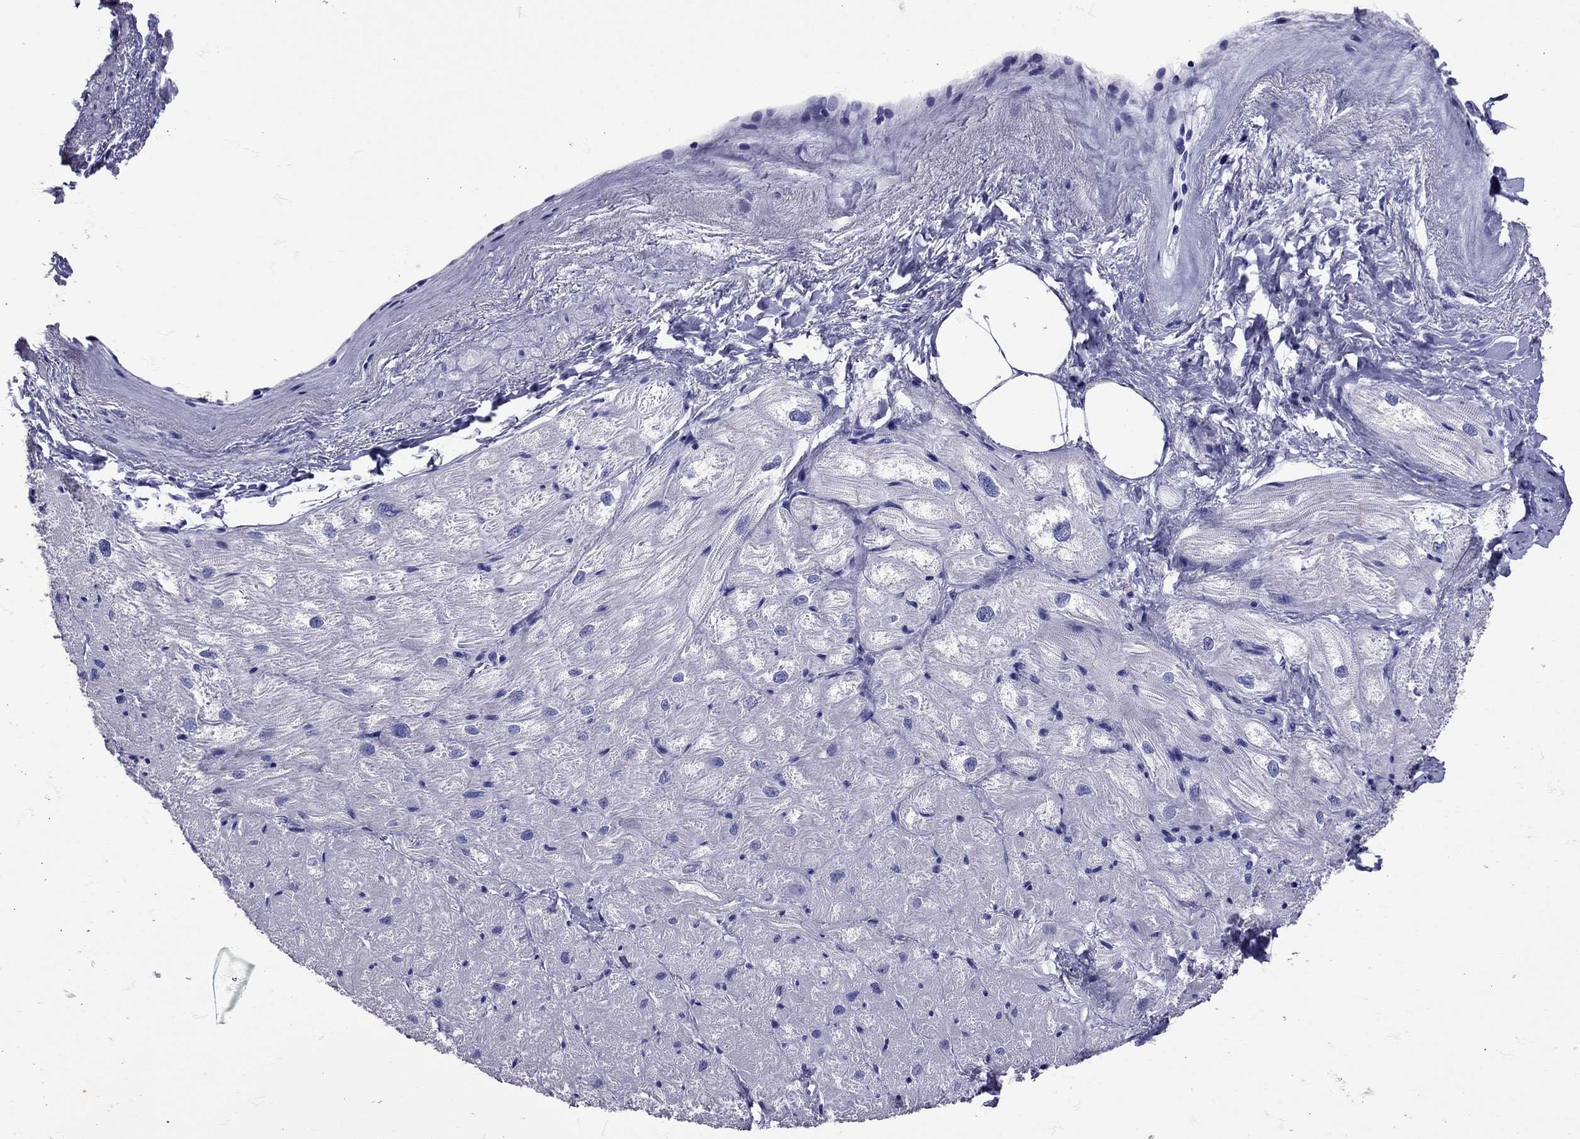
{"staining": {"intensity": "negative", "quantity": "none", "location": "none"}, "tissue": "heart muscle", "cell_type": "Cardiomyocytes", "image_type": "normal", "snomed": [{"axis": "morphology", "description": "Normal tissue, NOS"}, {"axis": "topography", "description": "Heart"}], "caption": "This is an immunohistochemistry (IHC) image of normal heart muscle. There is no expression in cardiomyocytes.", "gene": "TBR1", "patient": {"sex": "male", "age": 57}}